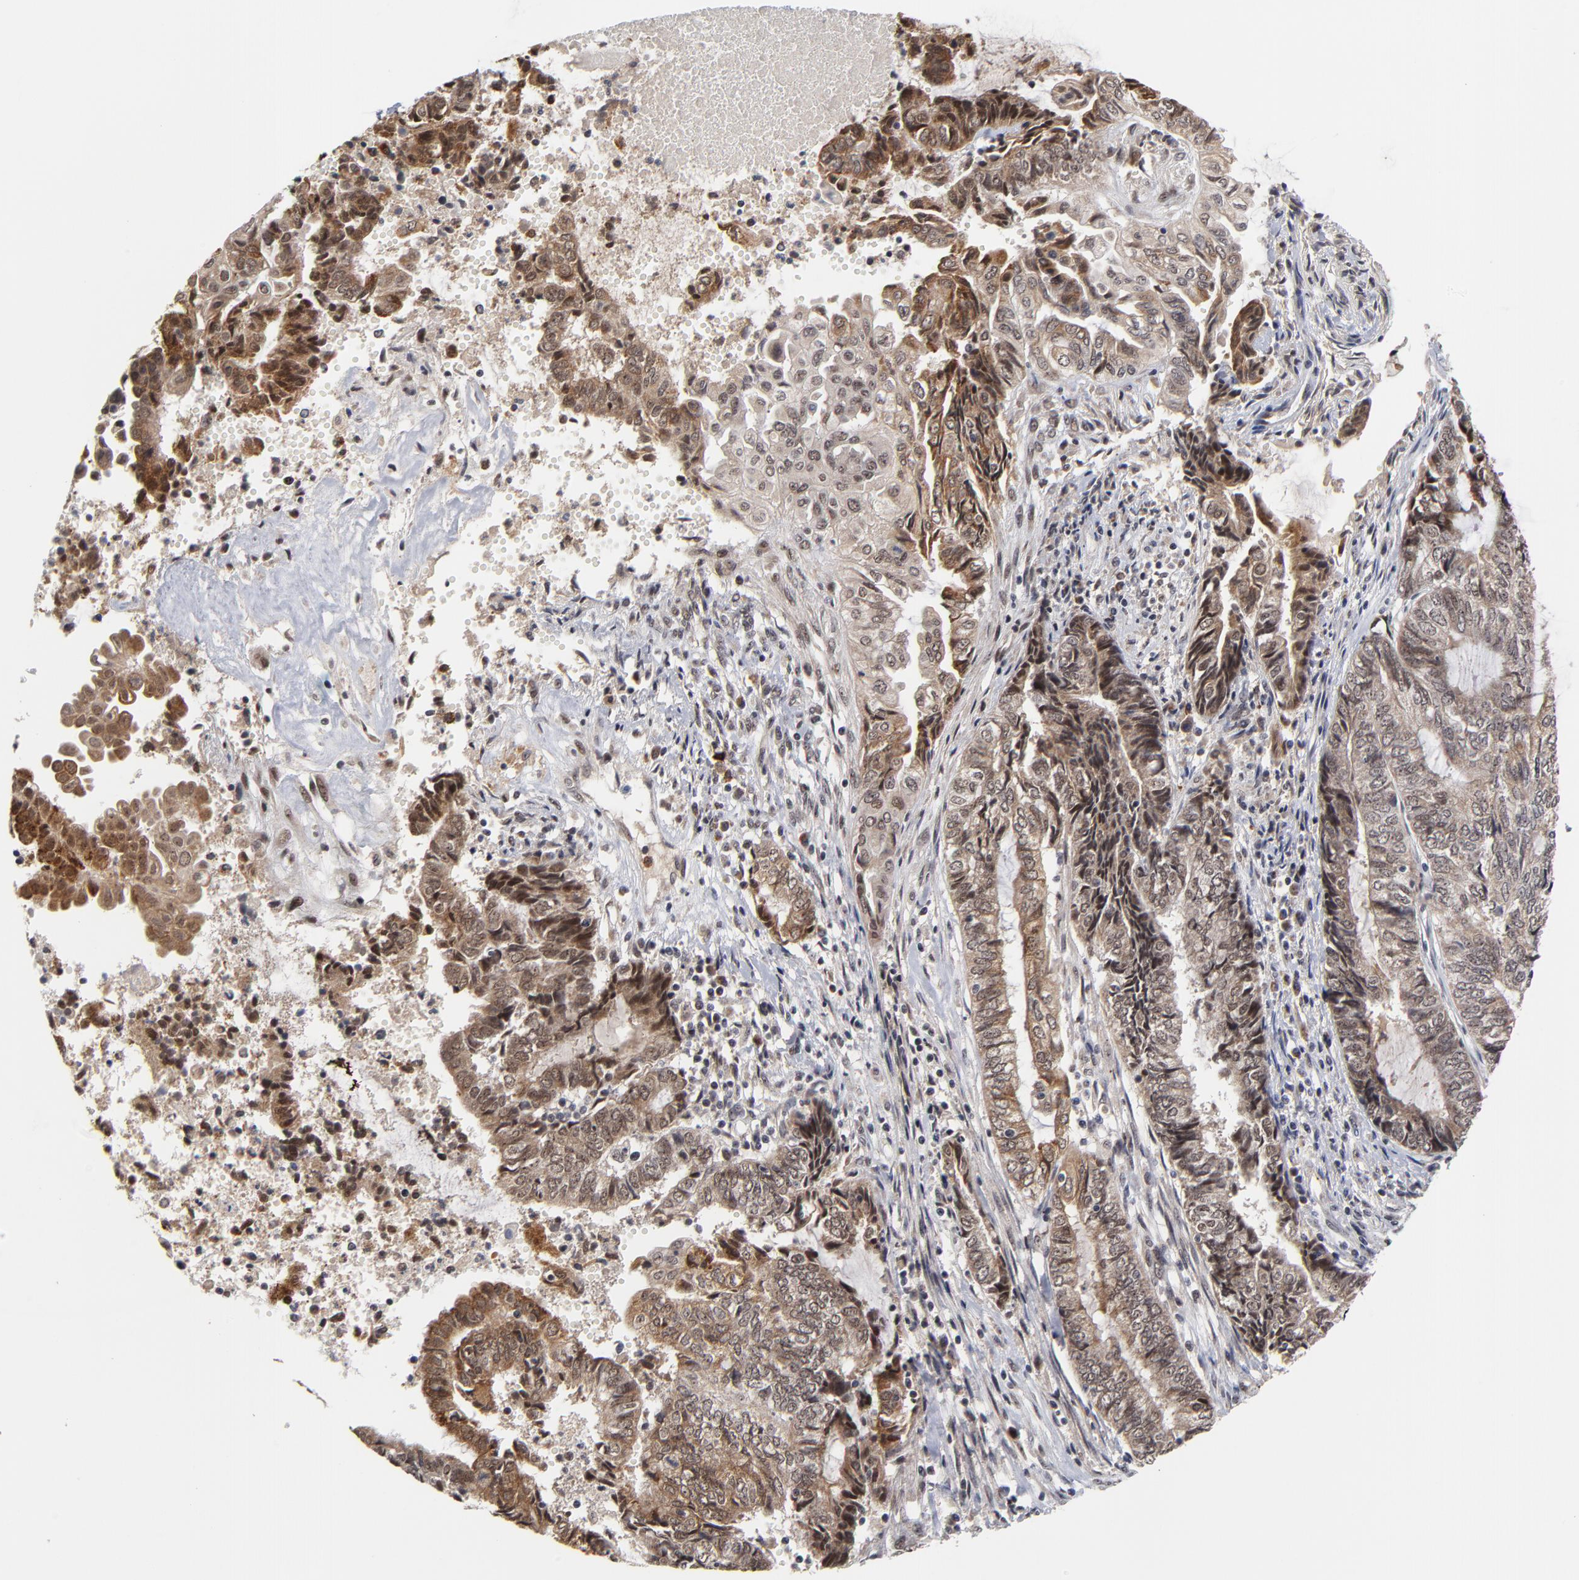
{"staining": {"intensity": "moderate", "quantity": "25%-75%", "location": "cytoplasmic/membranous,nuclear"}, "tissue": "endometrial cancer", "cell_type": "Tumor cells", "image_type": "cancer", "snomed": [{"axis": "morphology", "description": "Adenocarcinoma, NOS"}, {"axis": "topography", "description": "Uterus"}, {"axis": "topography", "description": "Endometrium"}], "caption": "Human endometrial cancer (adenocarcinoma) stained with a brown dye displays moderate cytoplasmic/membranous and nuclear positive positivity in about 25%-75% of tumor cells.", "gene": "ZNF419", "patient": {"sex": "female", "age": 70}}